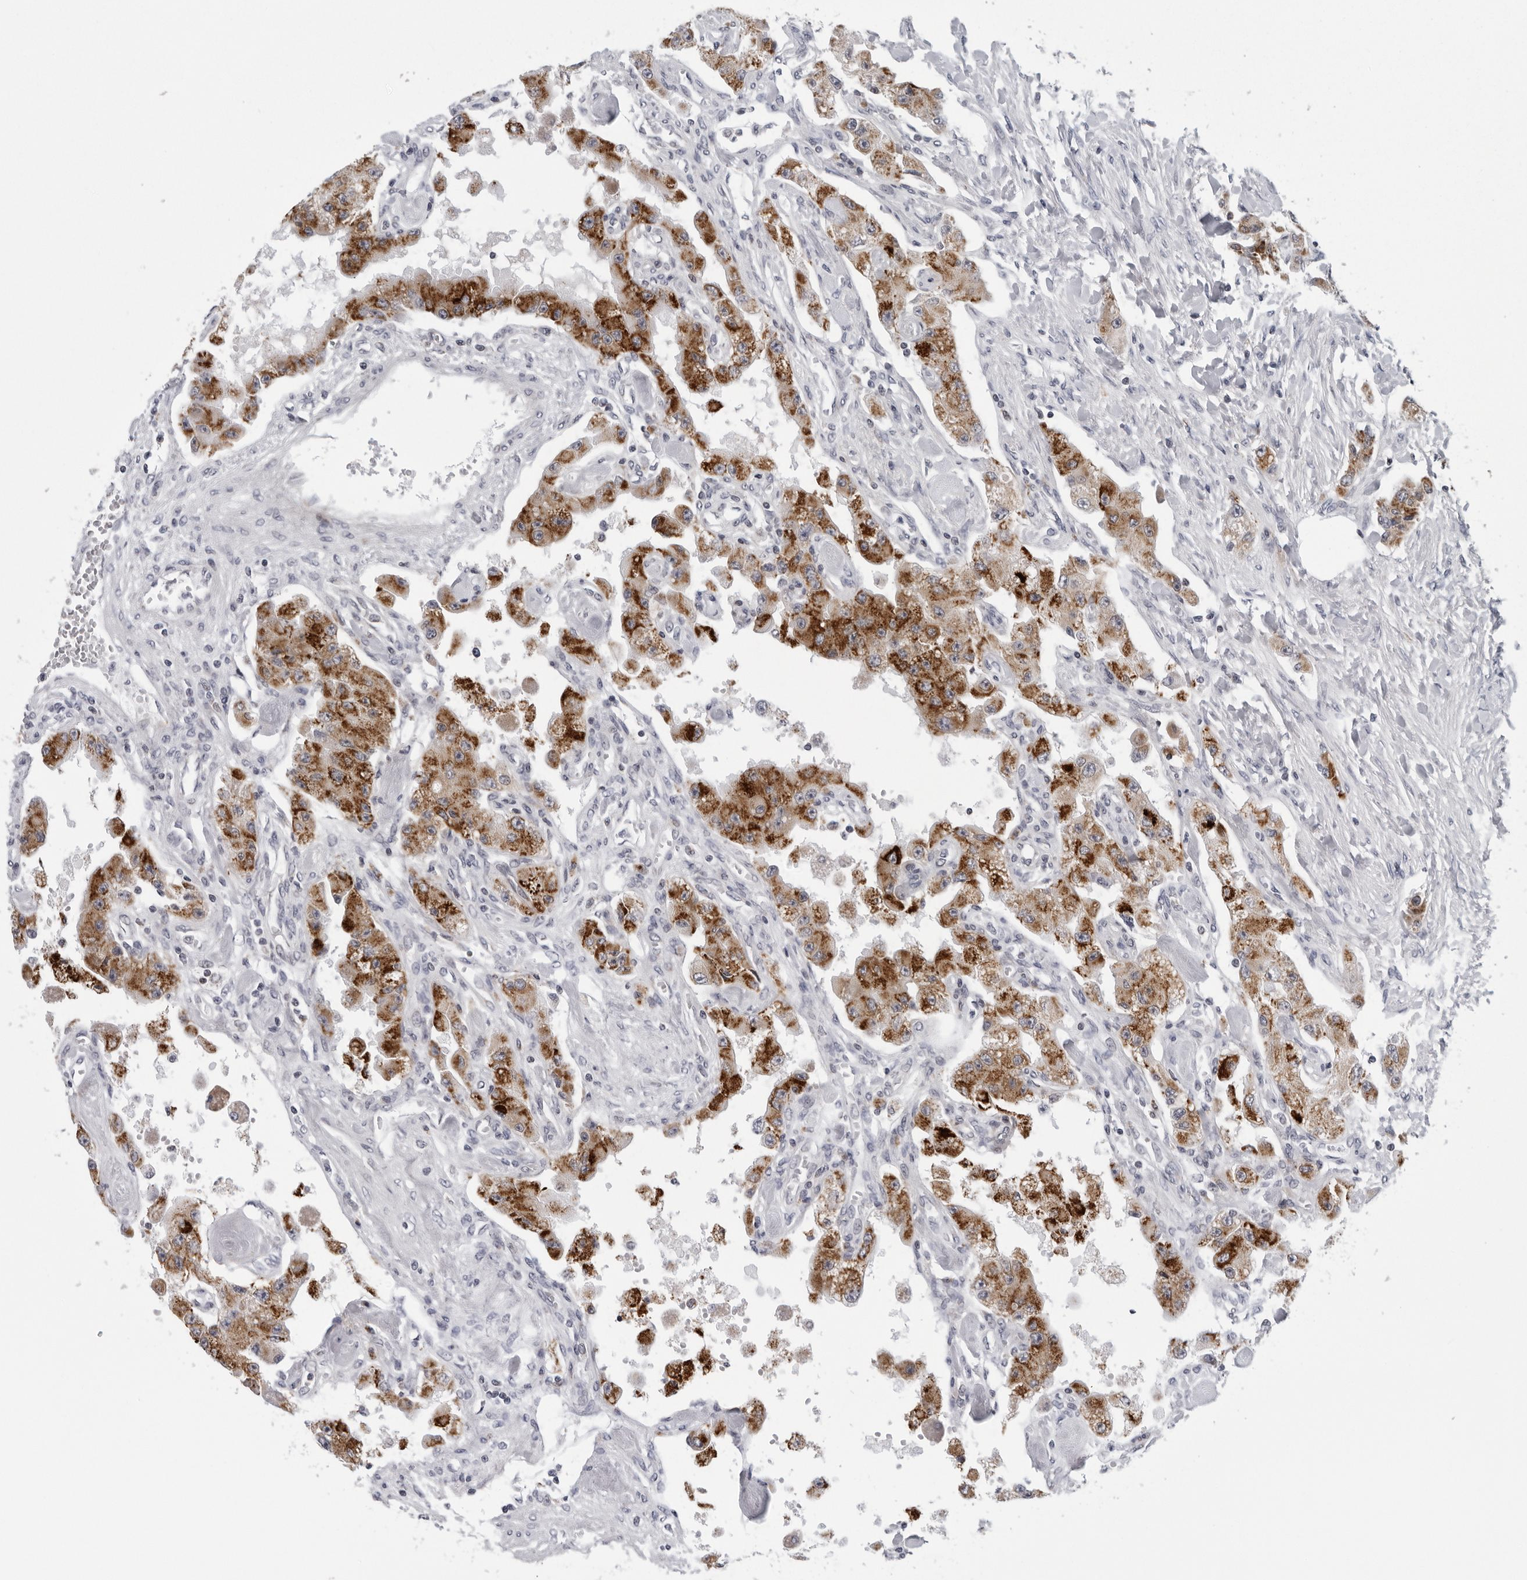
{"staining": {"intensity": "strong", "quantity": ">75%", "location": "cytoplasmic/membranous"}, "tissue": "carcinoid", "cell_type": "Tumor cells", "image_type": "cancer", "snomed": [{"axis": "morphology", "description": "Carcinoid, malignant, NOS"}, {"axis": "topography", "description": "Pancreas"}], "caption": "The image reveals staining of carcinoid, revealing strong cytoplasmic/membranous protein staining (brown color) within tumor cells. (DAB = brown stain, brightfield microscopy at high magnification).", "gene": "CPT2", "patient": {"sex": "male", "age": 41}}